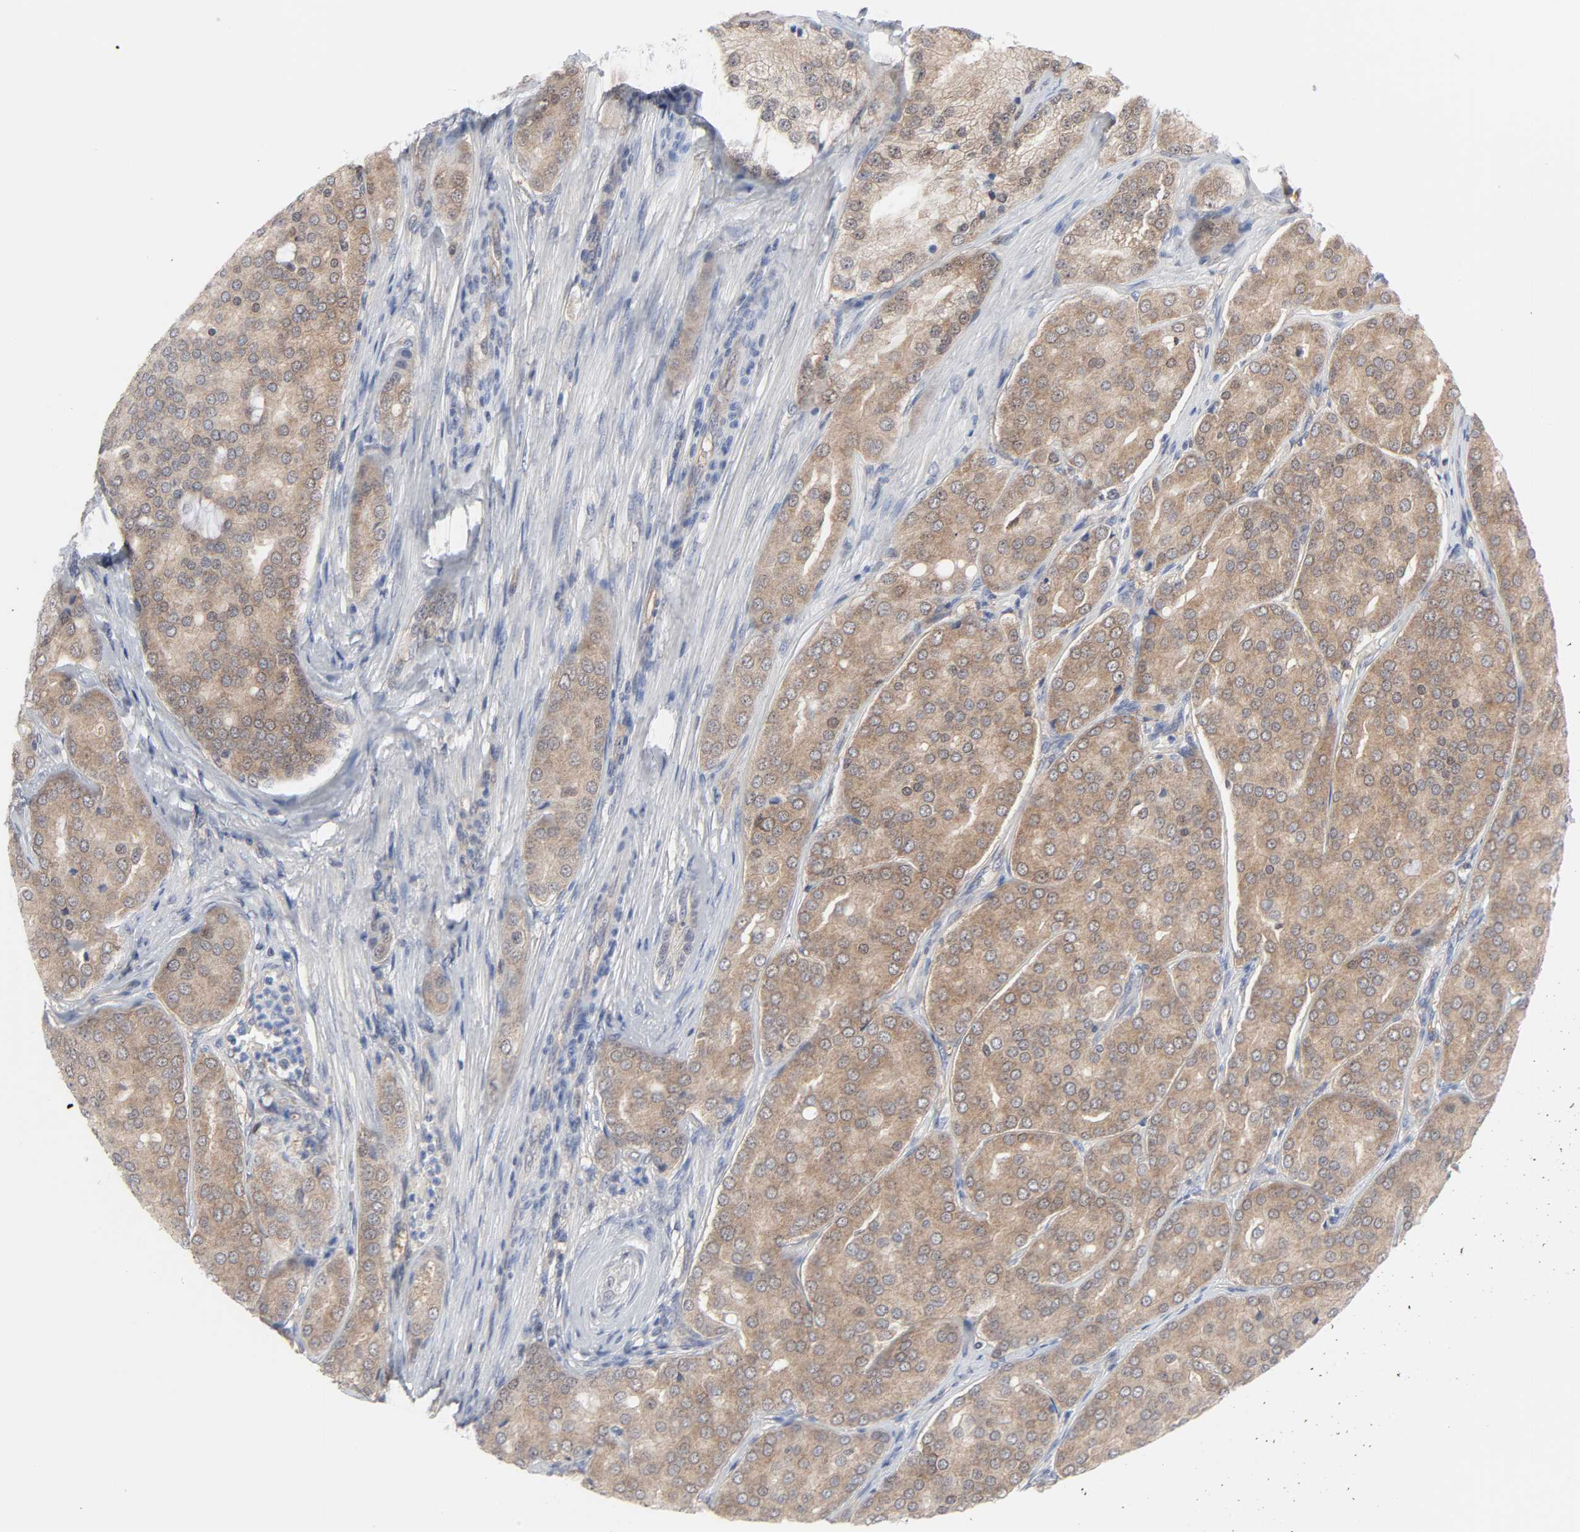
{"staining": {"intensity": "moderate", "quantity": ">75%", "location": "cytoplasmic/membranous"}, "tissue": "prostate cancer", "cell_type": "Tumor cells", "image_type": "cancer", "snomed": [{"axis": "morphology", "description": "Adenocarcinoma, High grade"}, {"axis": "topography", "description": "Prostate"}], "caption": "IHC image of neoplastic tissue: prostate cancer stained using immunohistochemistry exhibits medium levels of moderate protein expression localized specifically in the cytoplasmic/membranous of tumor cells, appearing as a cytoplasmic/membranous brown color.", "gene": "PRDX1", "patient": {"sex": "male", "age": 64}}